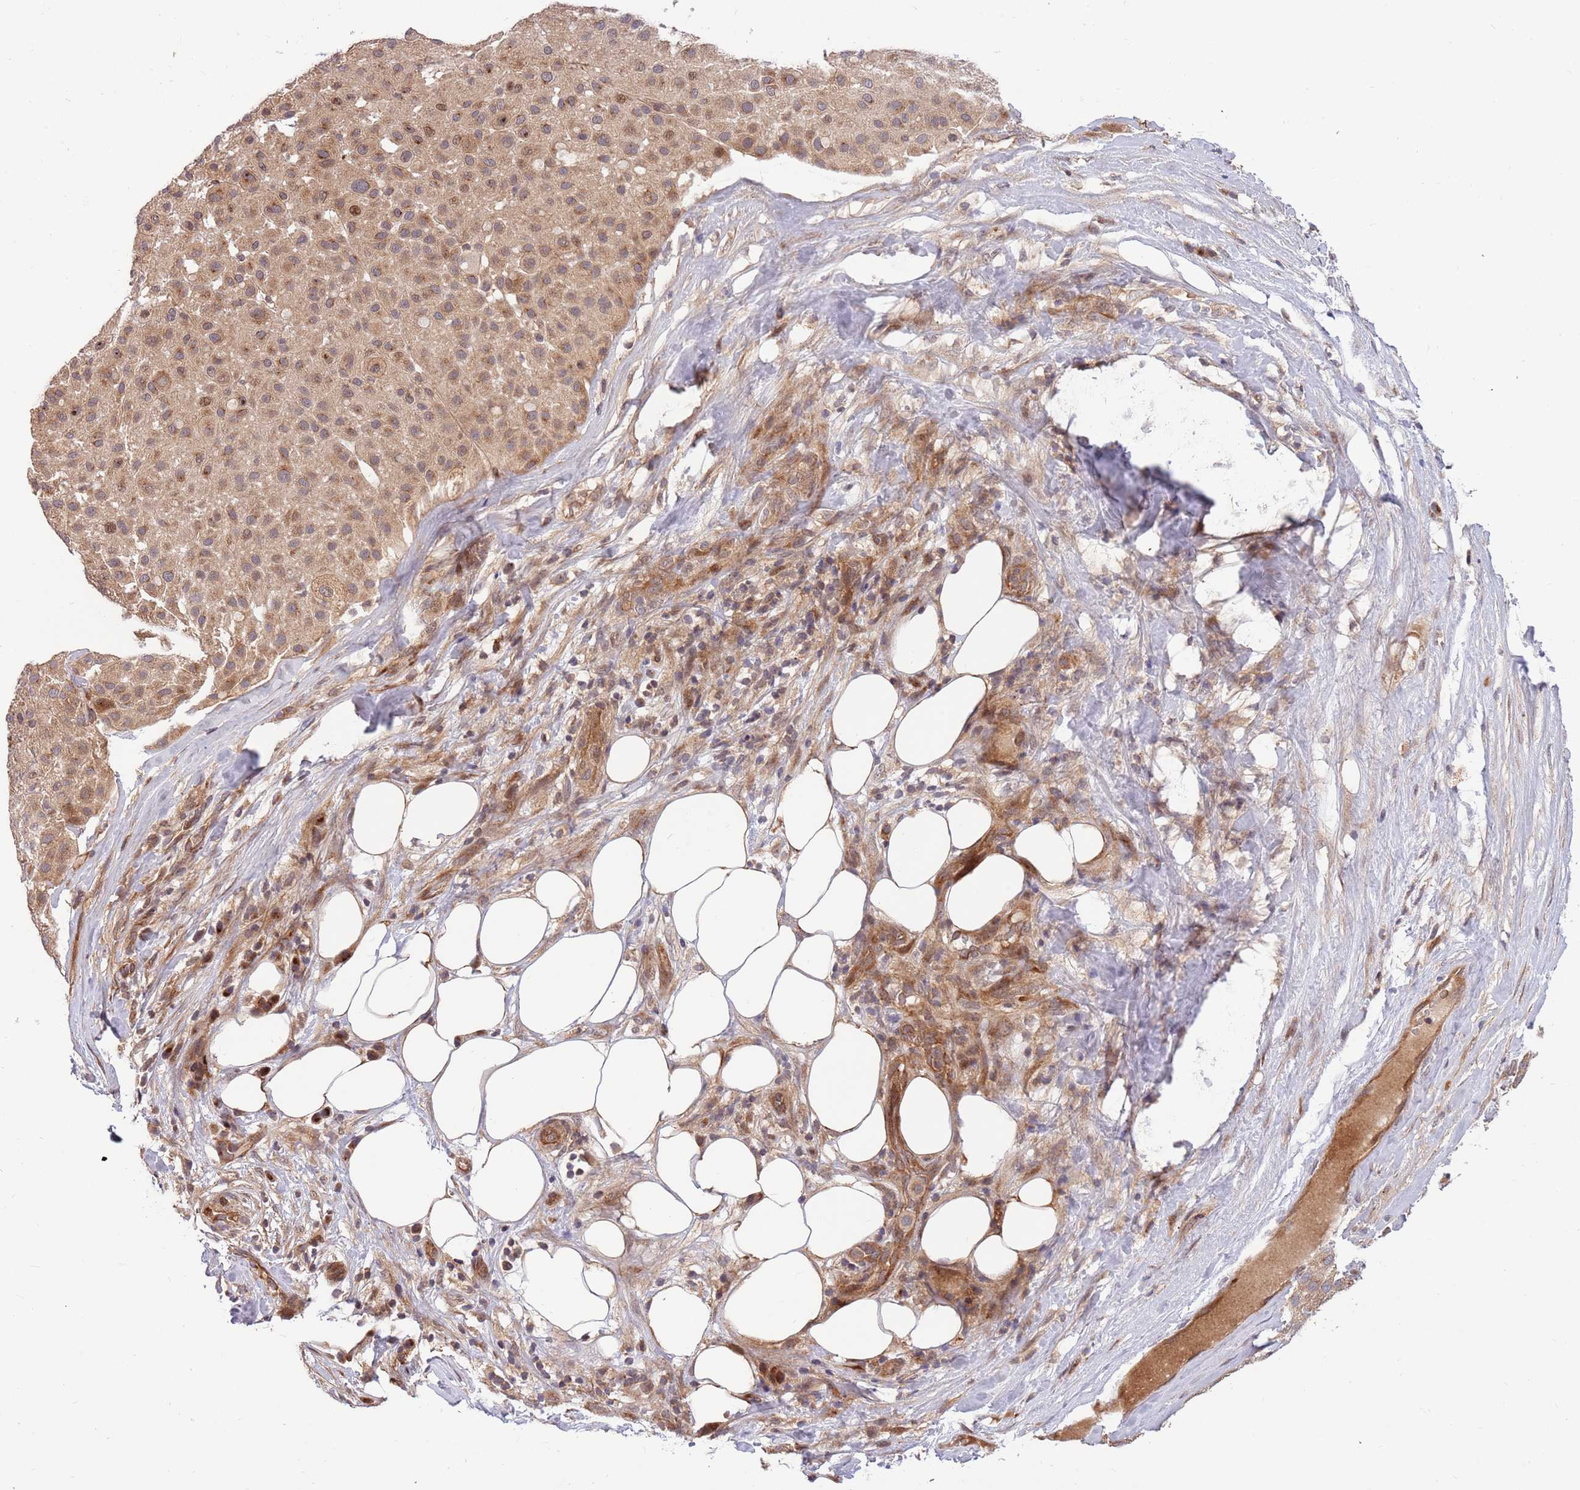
{"staining": {"intensity": "moderate", "quantity": ">75%", "location": "cytoplasmic/membranous,nuclear"}, "tissue": "melanoma", "cell_type": "Tumor cells", "image_type": "cancer", "snomed": [{"axis": "morphology", "description": "Malignant melanoma, Metastatic site"}, {"axis": "topography", "description": "Smooth muscle"}], "caption": "A high-resolution histopathology image shows IHC staining of malignant melanoma (metastatic site), which shows moderate cytoplasmic/membranous and nuclear positivity in about >75% of tumor cells.", "gene": "HAUS3", "patient": {"sex": "male", "age": 41}}